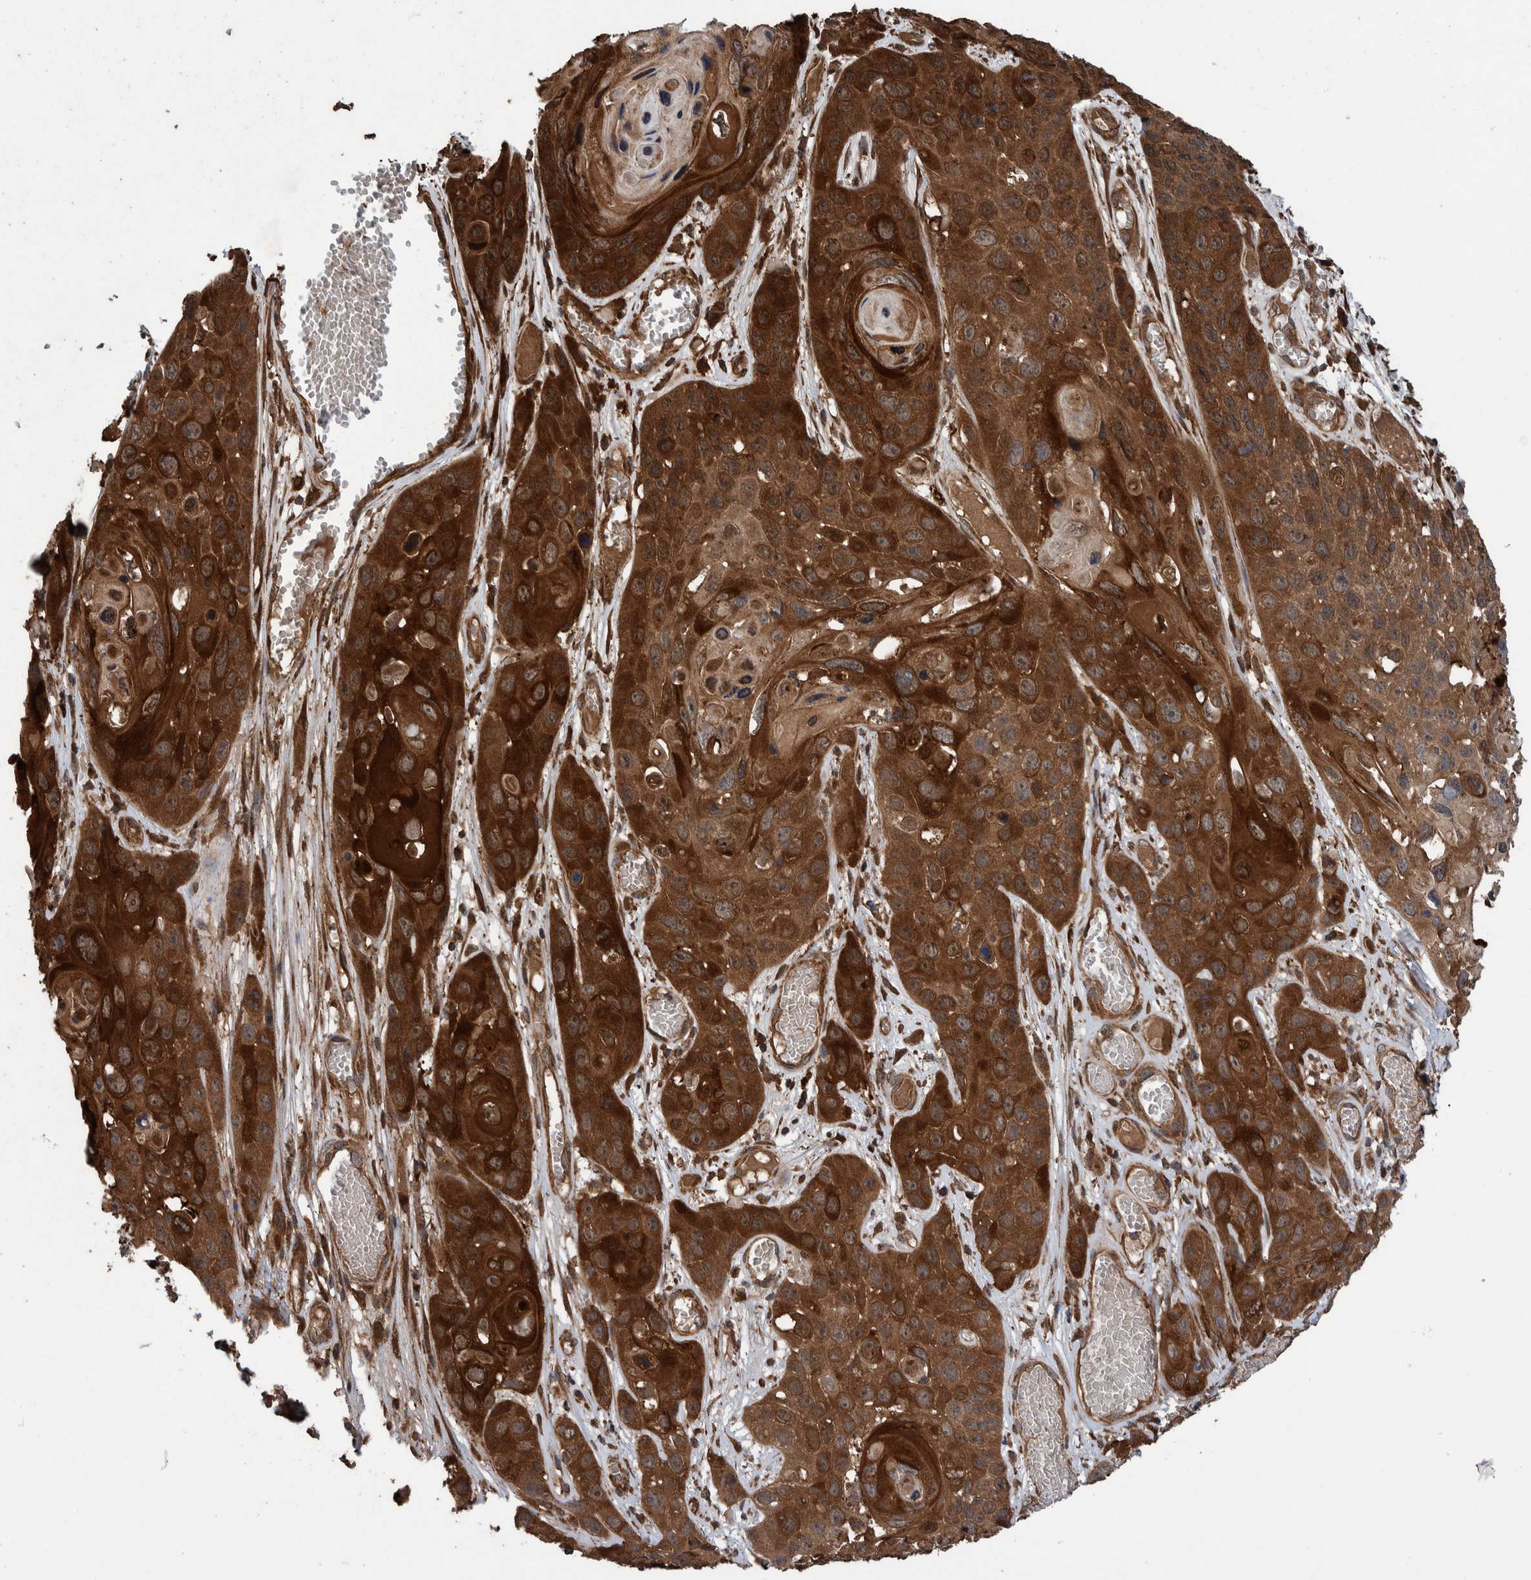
{"staining": {"intensity": "strong", "quantity": ">75%", "location": "cytoplasmic/membranous"}, "tissue": "skin cancer", "cell_type": "Tumor cells", "image_type": "cancer", "snomed": [{"axis": "morphology", "description": "Squamous cell carcinoma, NOS"}, {"axis": "topography", "description": "Skin"}], "caption": "Skin cancer stained with a protein marker shows strong staining in tumor cells.", "gene": "TRIM16", "patient": {"sex": "male", "age": 55}}